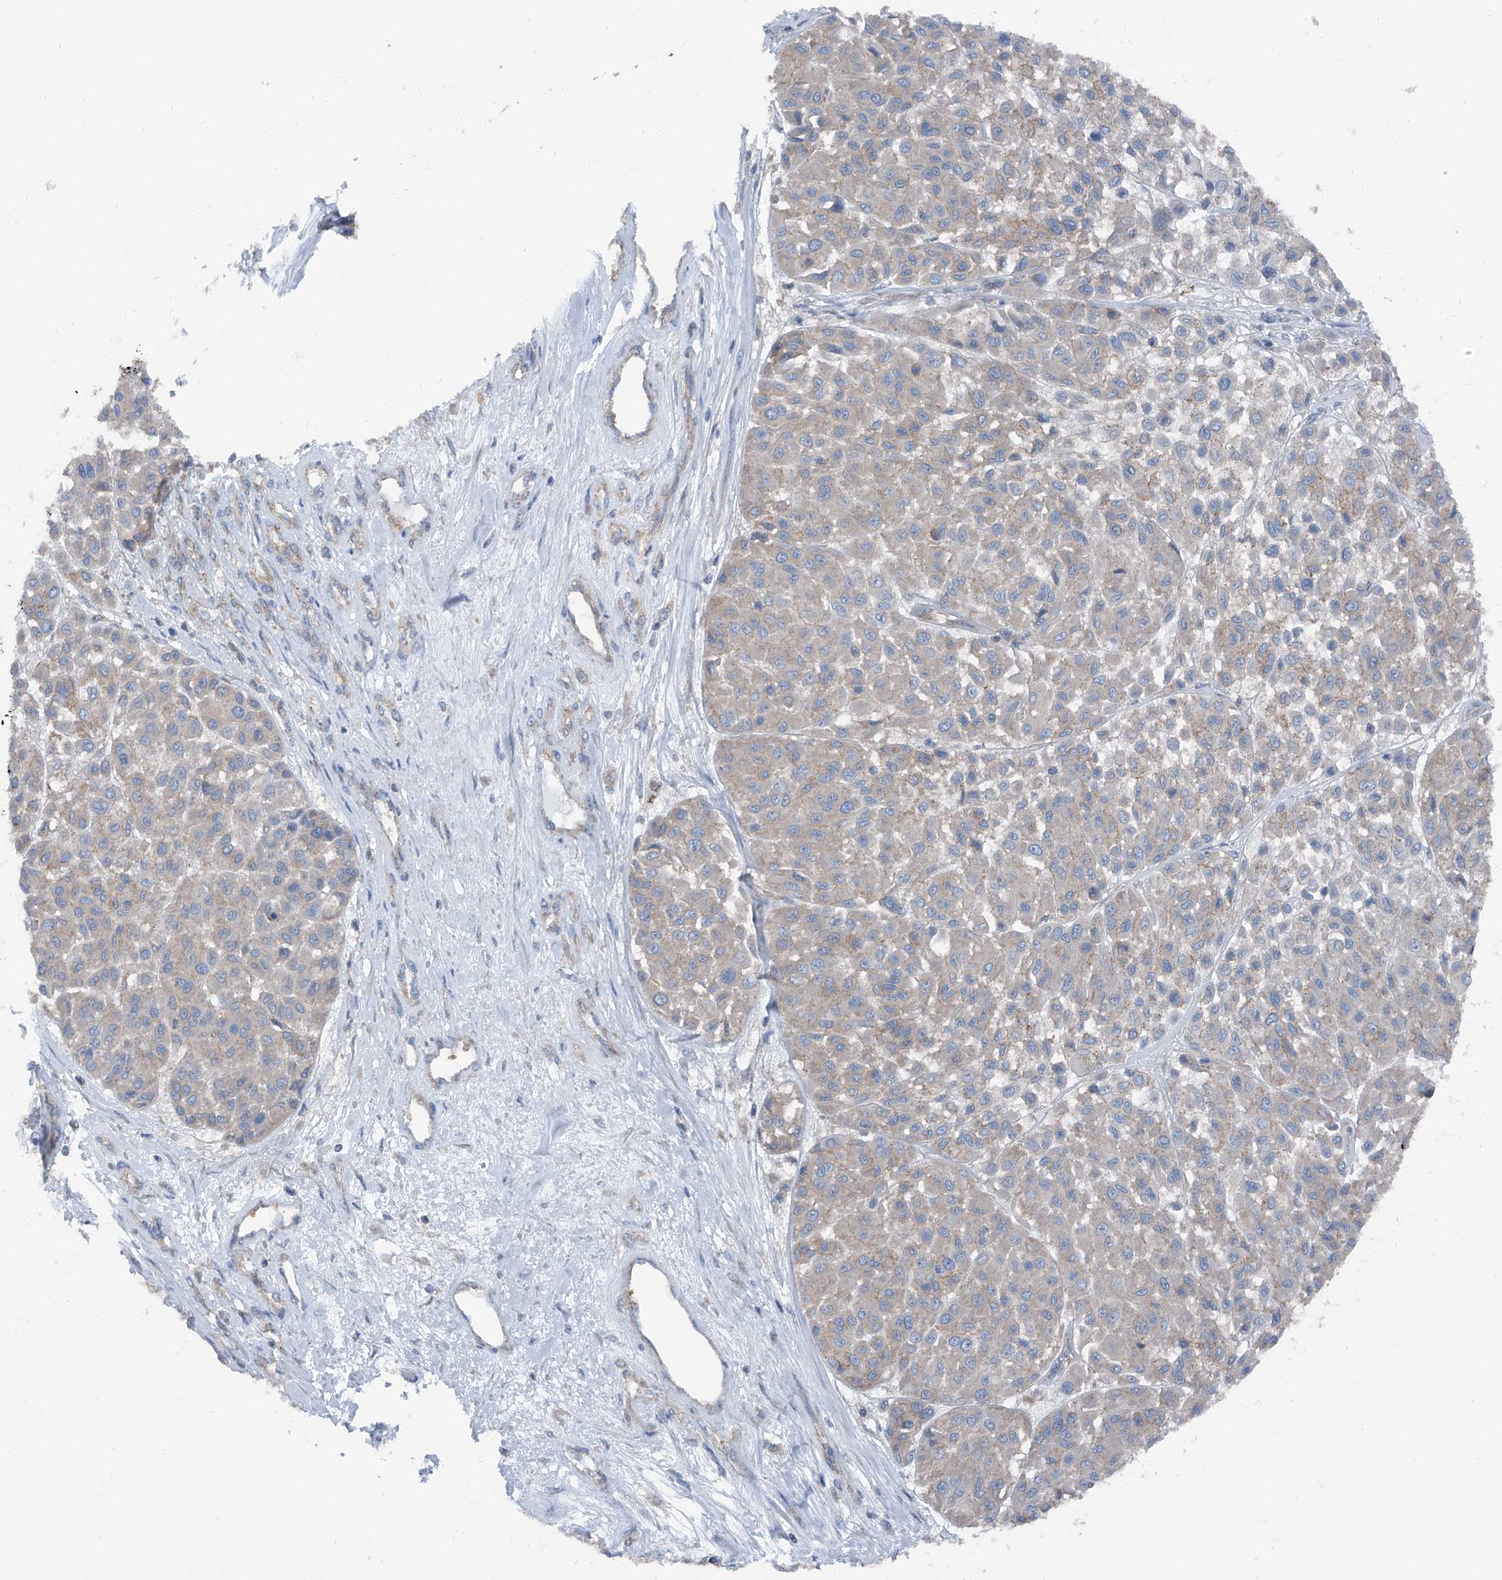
{"staining": {"intensity": "negative", "quantity": "none", "location": "none"}, "tissue": "melanoma", "cell_type": "Tumor cells", "image_type": "cancer", "snomed": [{"axis": "morphology", "description": "Malignant melanoma, Metastatic site"}, {"axis": "topography", "description": "Soft tissue"}], "caption": "Immunohistochemistry micrograph of malignant melanoma (metastatic site) stained for a protein (brown), which exhibits no staining in tumor cells.", "gene": "GPR142", "patient": {"sex": "male", "age": 41}}